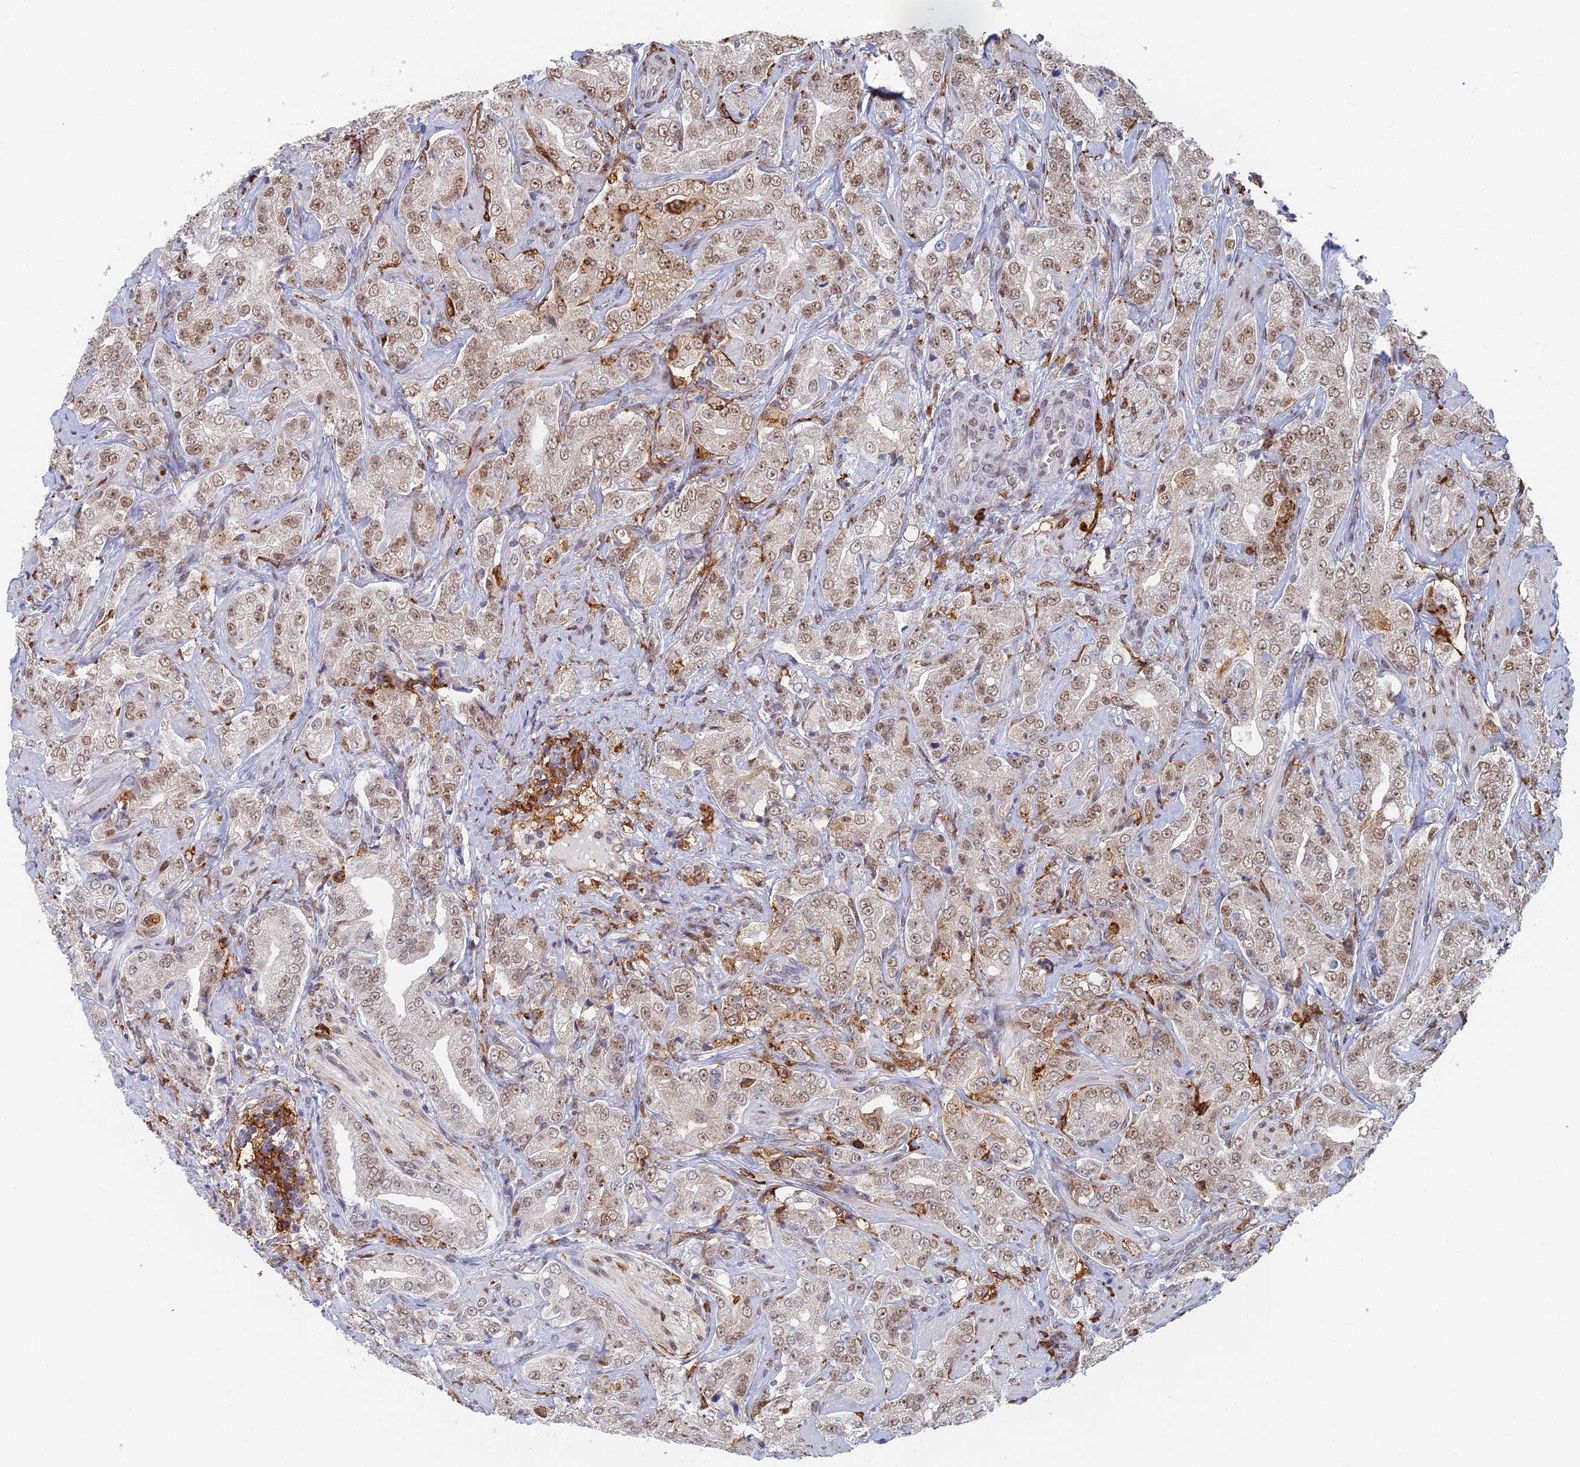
{"staining": {"intensity": "moderate", "quantity": ">75%", "location": "nuclear"}, "tissue": "prostate cancer", "cell_type": "Tumor cells", "image_type": "cancer", "snomed": [{"axis": "morphology", "description": "Adenocarcinoma, Low grade"}, {"axis": "topography", "description": "Prostate"}], "caption": "Brown immunohistochemical staining in prostate low-grade adenocarcinoma reveals moderate nuclear expression in approximately >75% of tumor cells. (Brightfield microscopy of DAB IHC at high magnification).", "gene": "GPATCH1", "patient": {"sex": "male", "age": 67}}